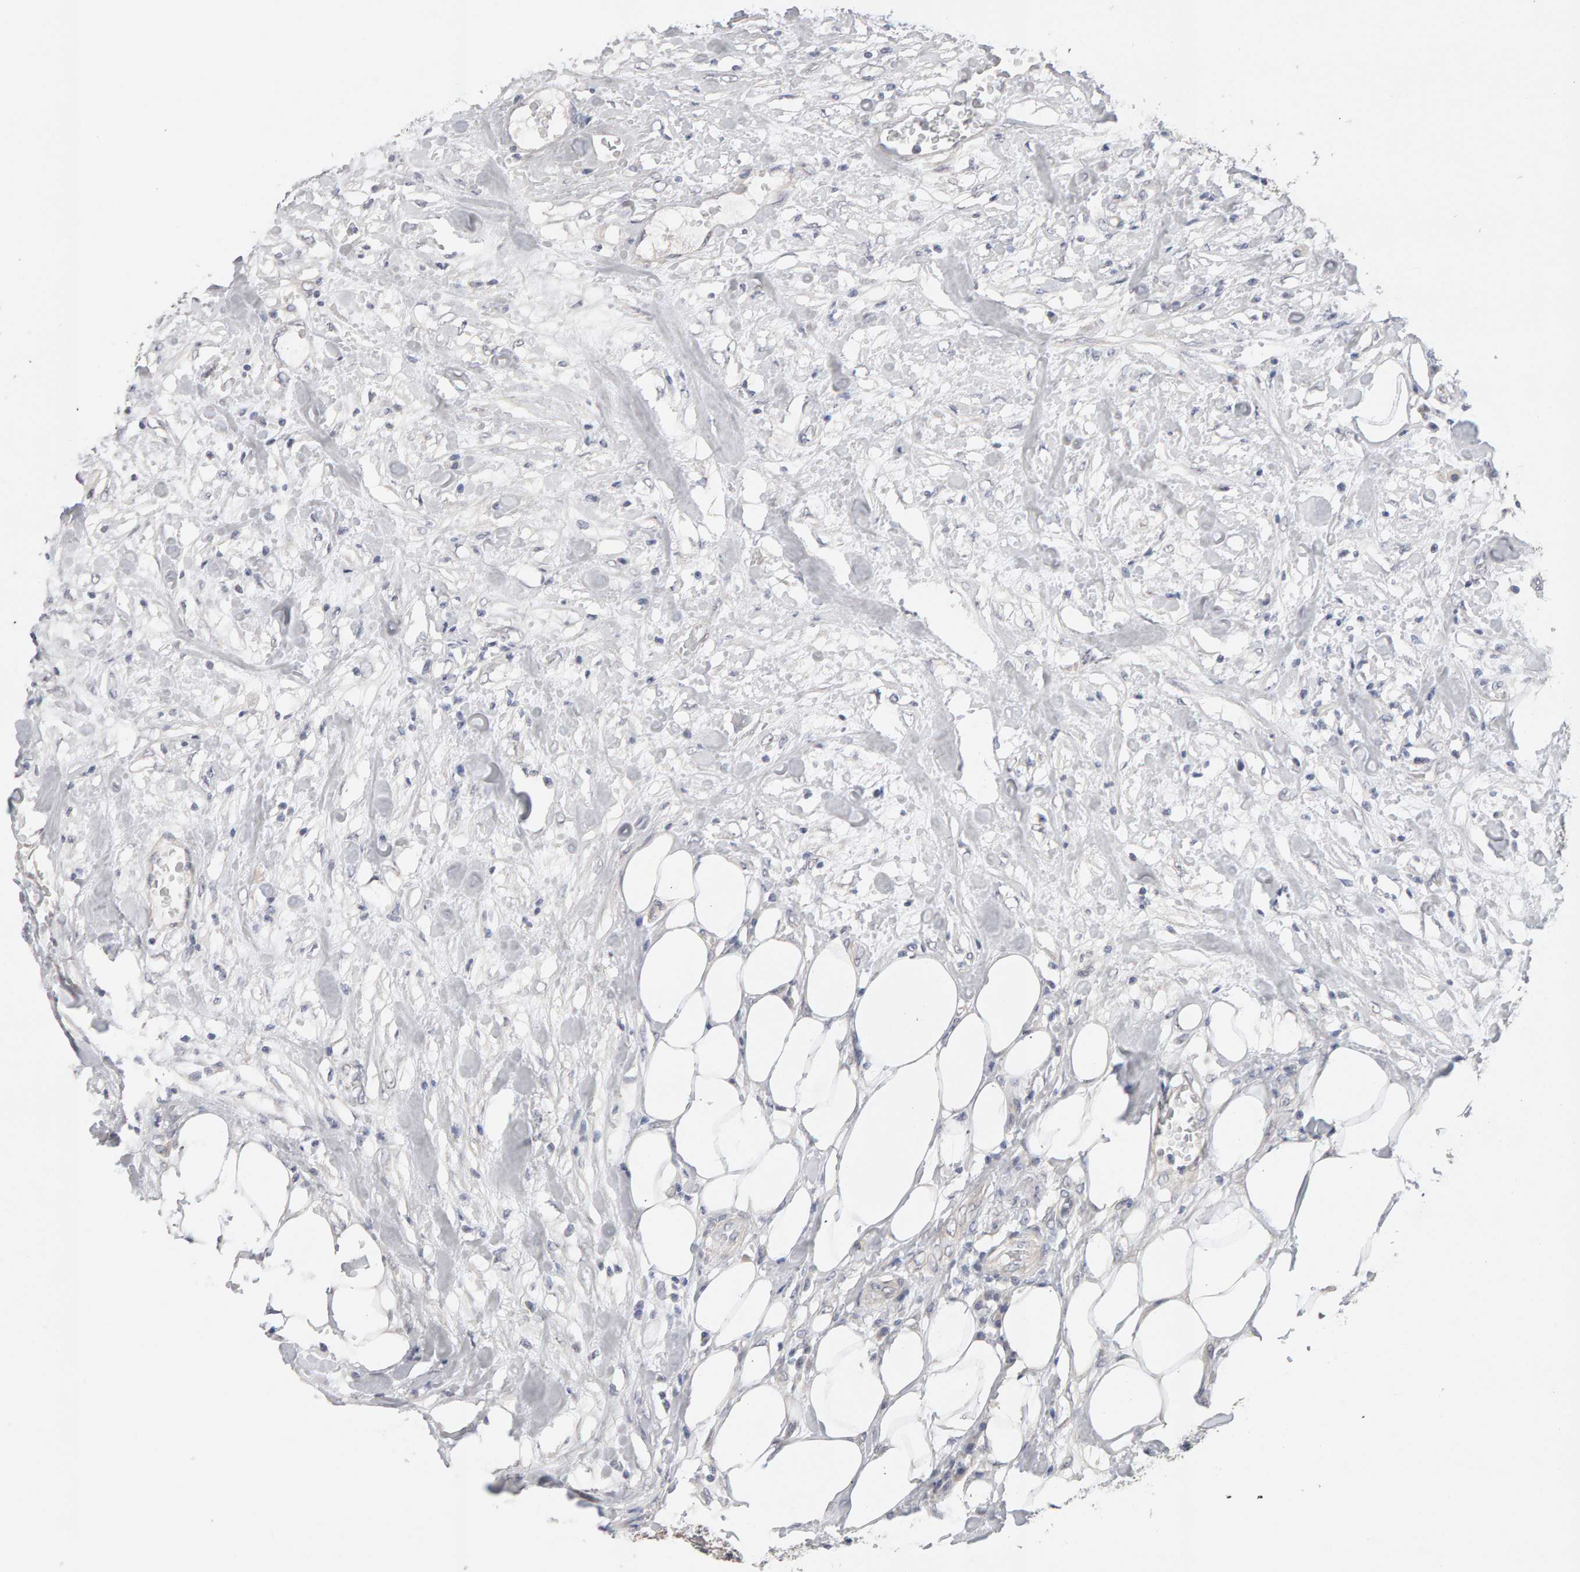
{"staining": {"intensity": "negative", "quantity": "none", "location": "none"}, "tissue": "urothelial cancer", "cell_type": "Tumor cells", "image_type": "cancer", "snomed": [{"axis": "morphology", "description": "Urothelial carcinoma, High grade"}, {"axis": "topography", "description": "Urinary bladder"}], "caption": "This is an immunohistochemistry image of high-grade urothelial carcinoma. There is no expression in tumor cells.", "gene": "HNF4A", "patient": {"sex": "female", "age": 80}}